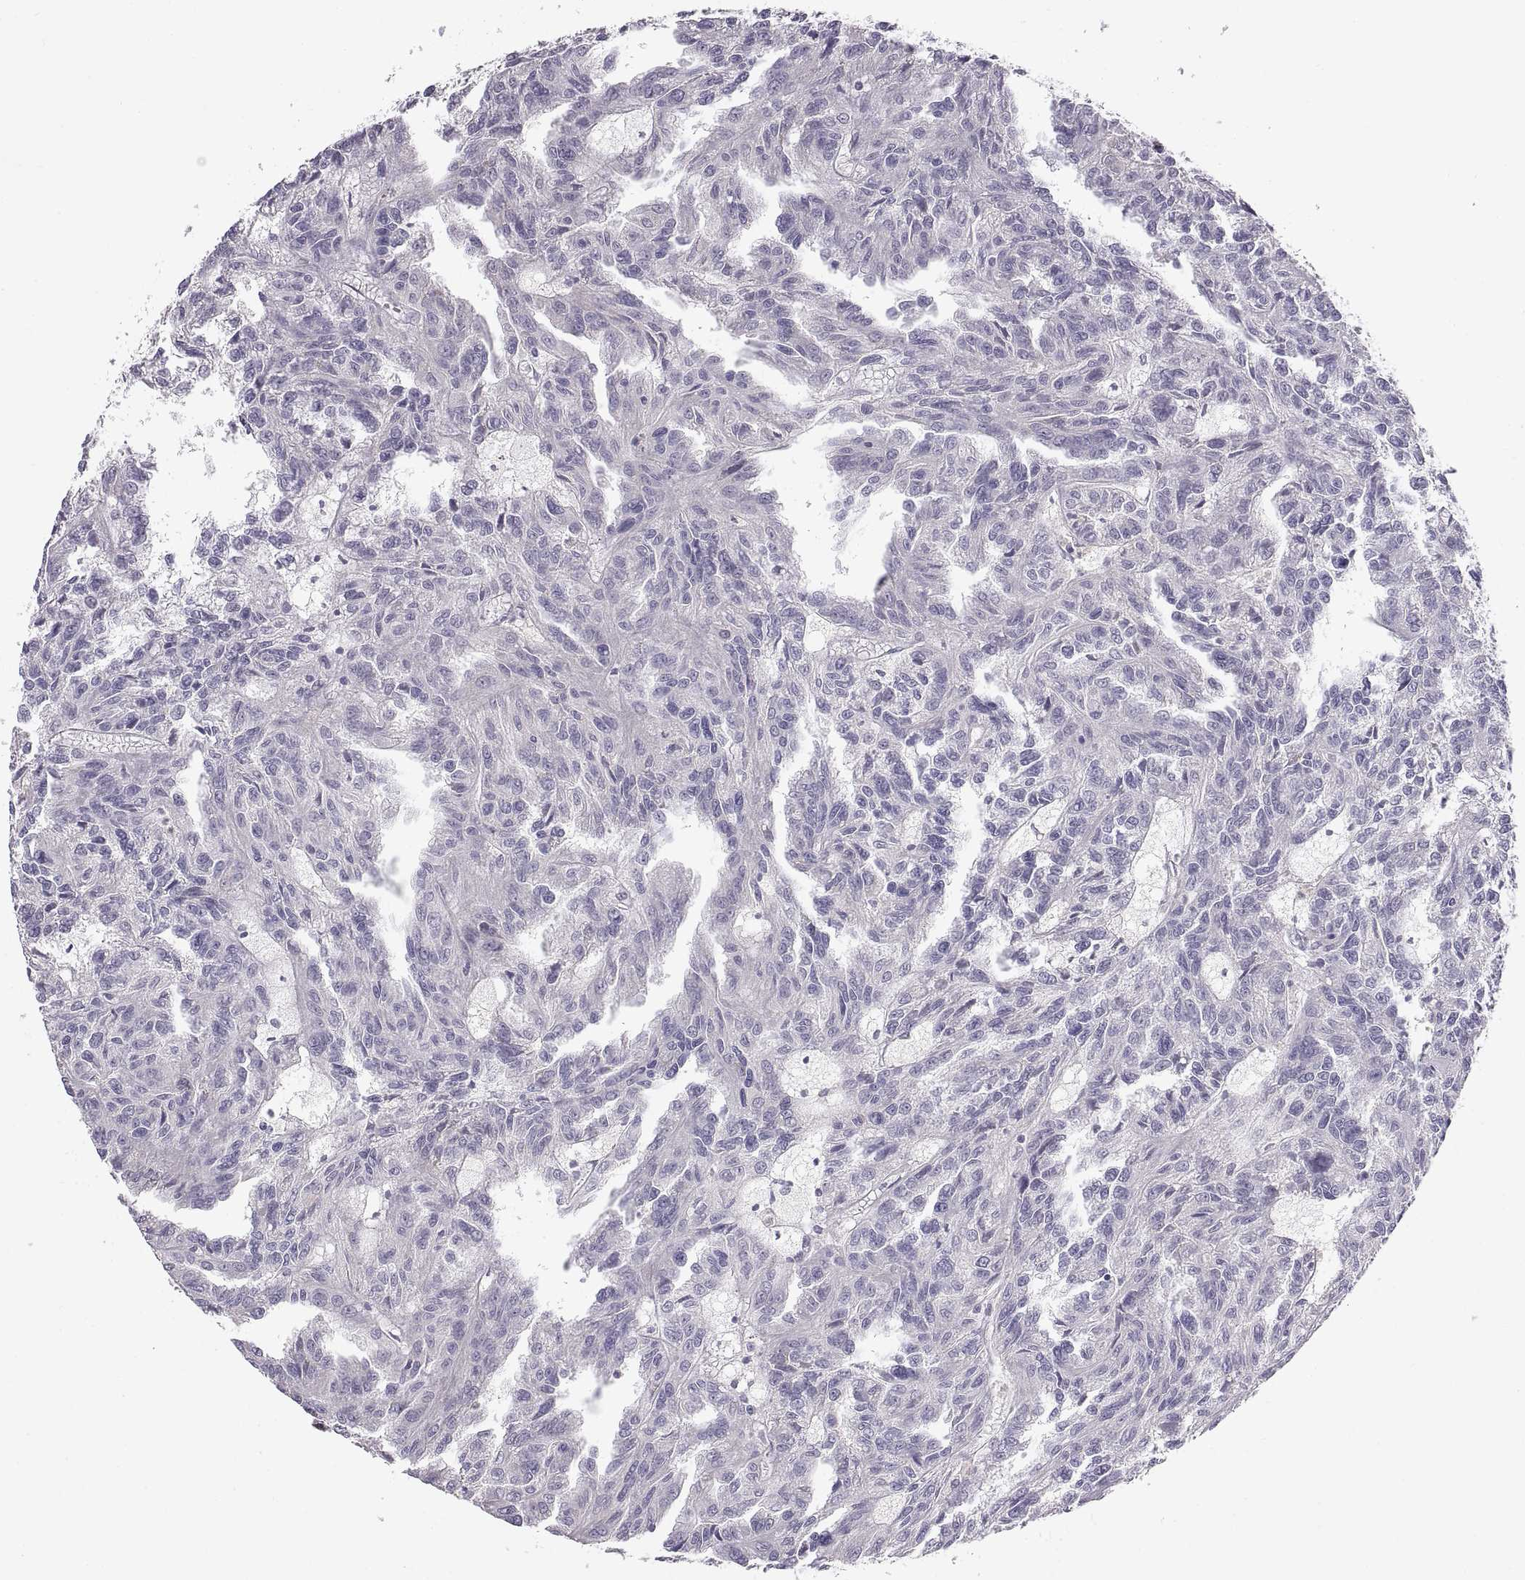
{"staining": {"intensity": "negative", "quantity": "none", "location": "none"}, "tissue": "renal cancer", "cell_type": "Tumor cells", "image_type": "cancer", "snomed": [{"axis": "morphology", "description": "Adenocarcinoma, NOS"}, {"axis": "topography", "description": "Kidney"}], "caption": "Immunohistochemistry (IHC) image of neoplastic tissue: renal cancer (adenocarcinoma) stained with DAB demonstrates no significant protein expression in tumor cells.", "gene": "ADAM32", "patient": {"sex": "male", "age": 79}}